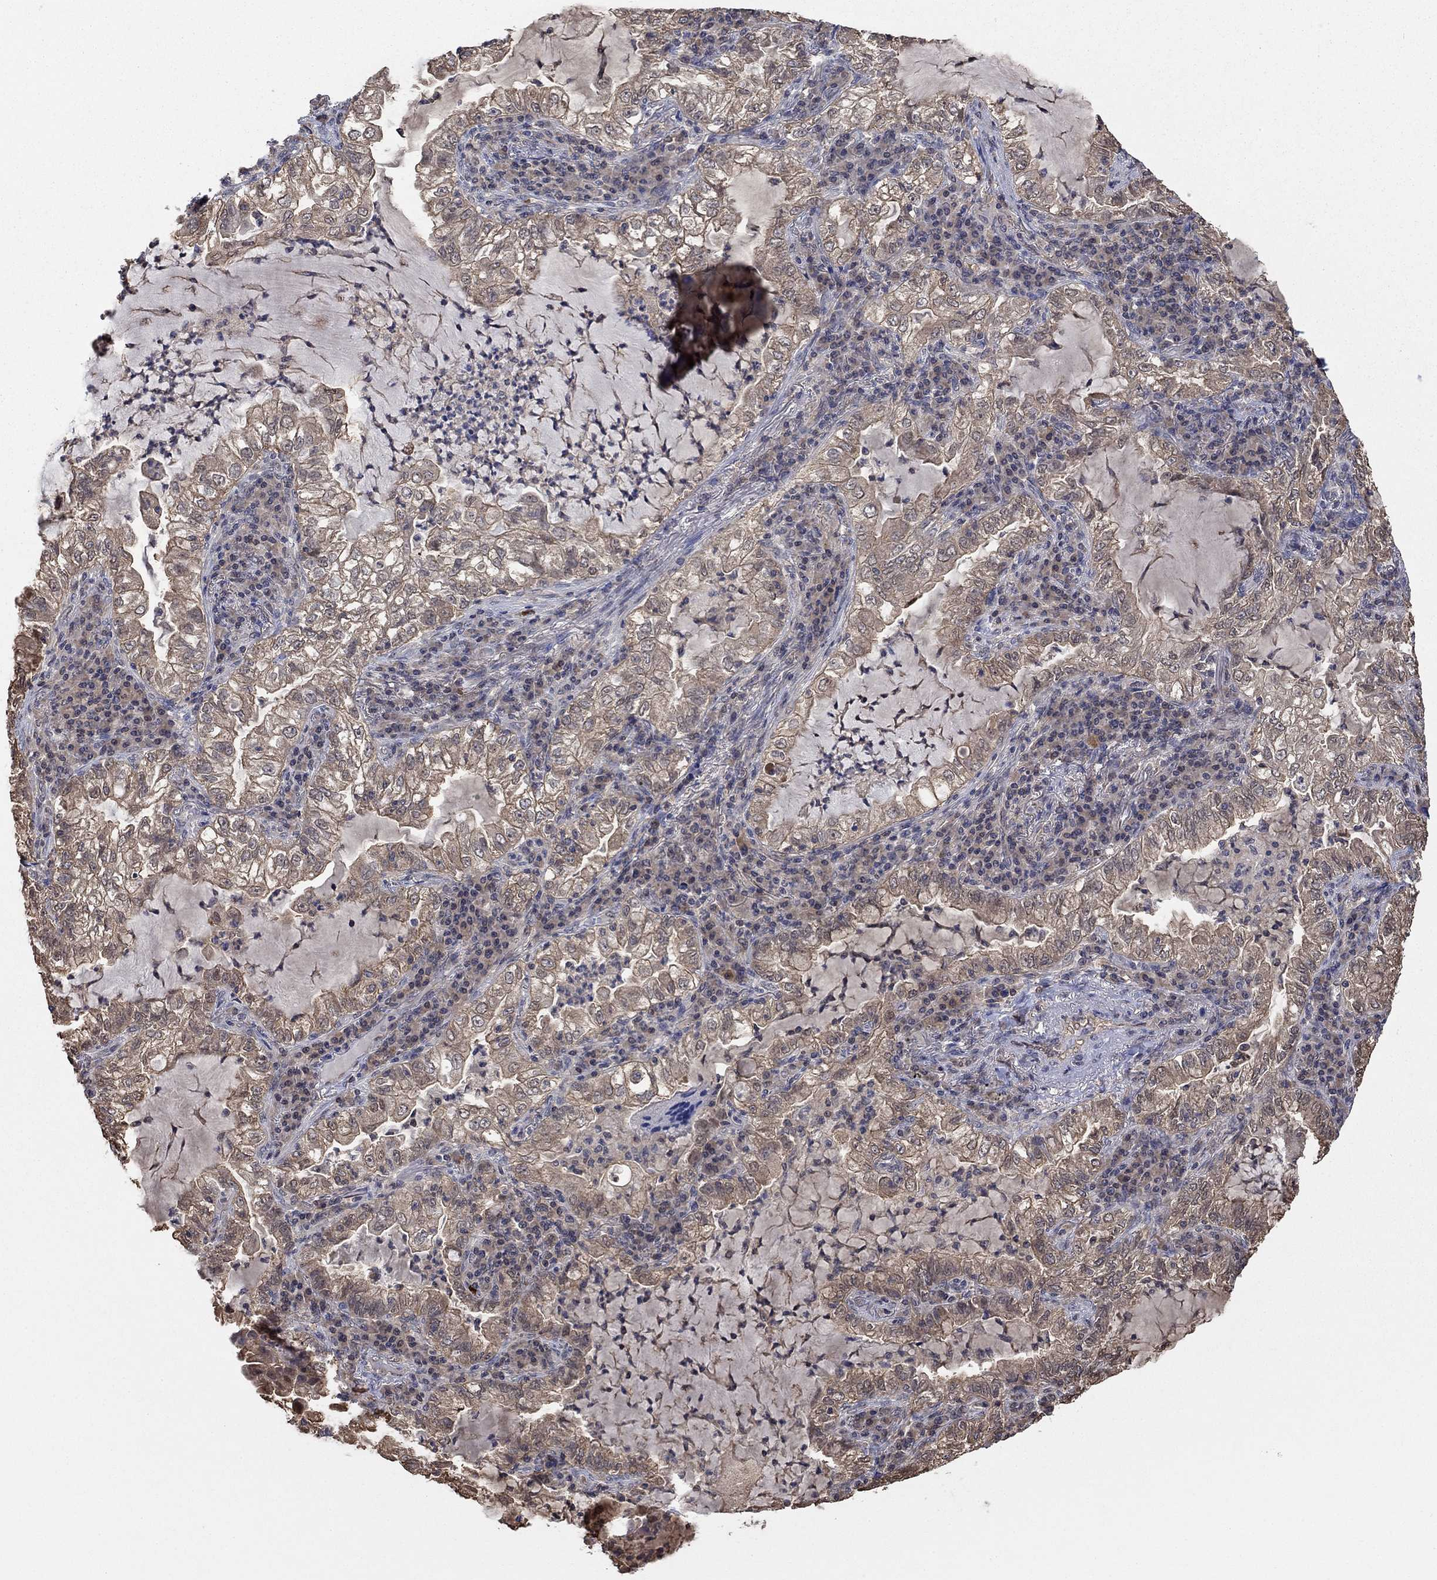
{"staining": {"intensity": "weak", "quantity": ">75%", "location": "cytoplasmic/membranous"}, "tissue": "lung cancer", "cell_type": "Tumor cells", "image_type": "cancer", "snomed": [{"axis": "morphology", "description": "Adenocarcinoma, NOS"}, {"axis": "topography", "description": "Lung"}], "caption": "Immunohistochemical staining of human lung cancer (adenocarcinoma) demonstrates low levels of weak cytoplasmic/membranous protein staining in about >75% of tumor cells.", "gene": "RNF114", "patient": {"sex": "female", "age": 73}}